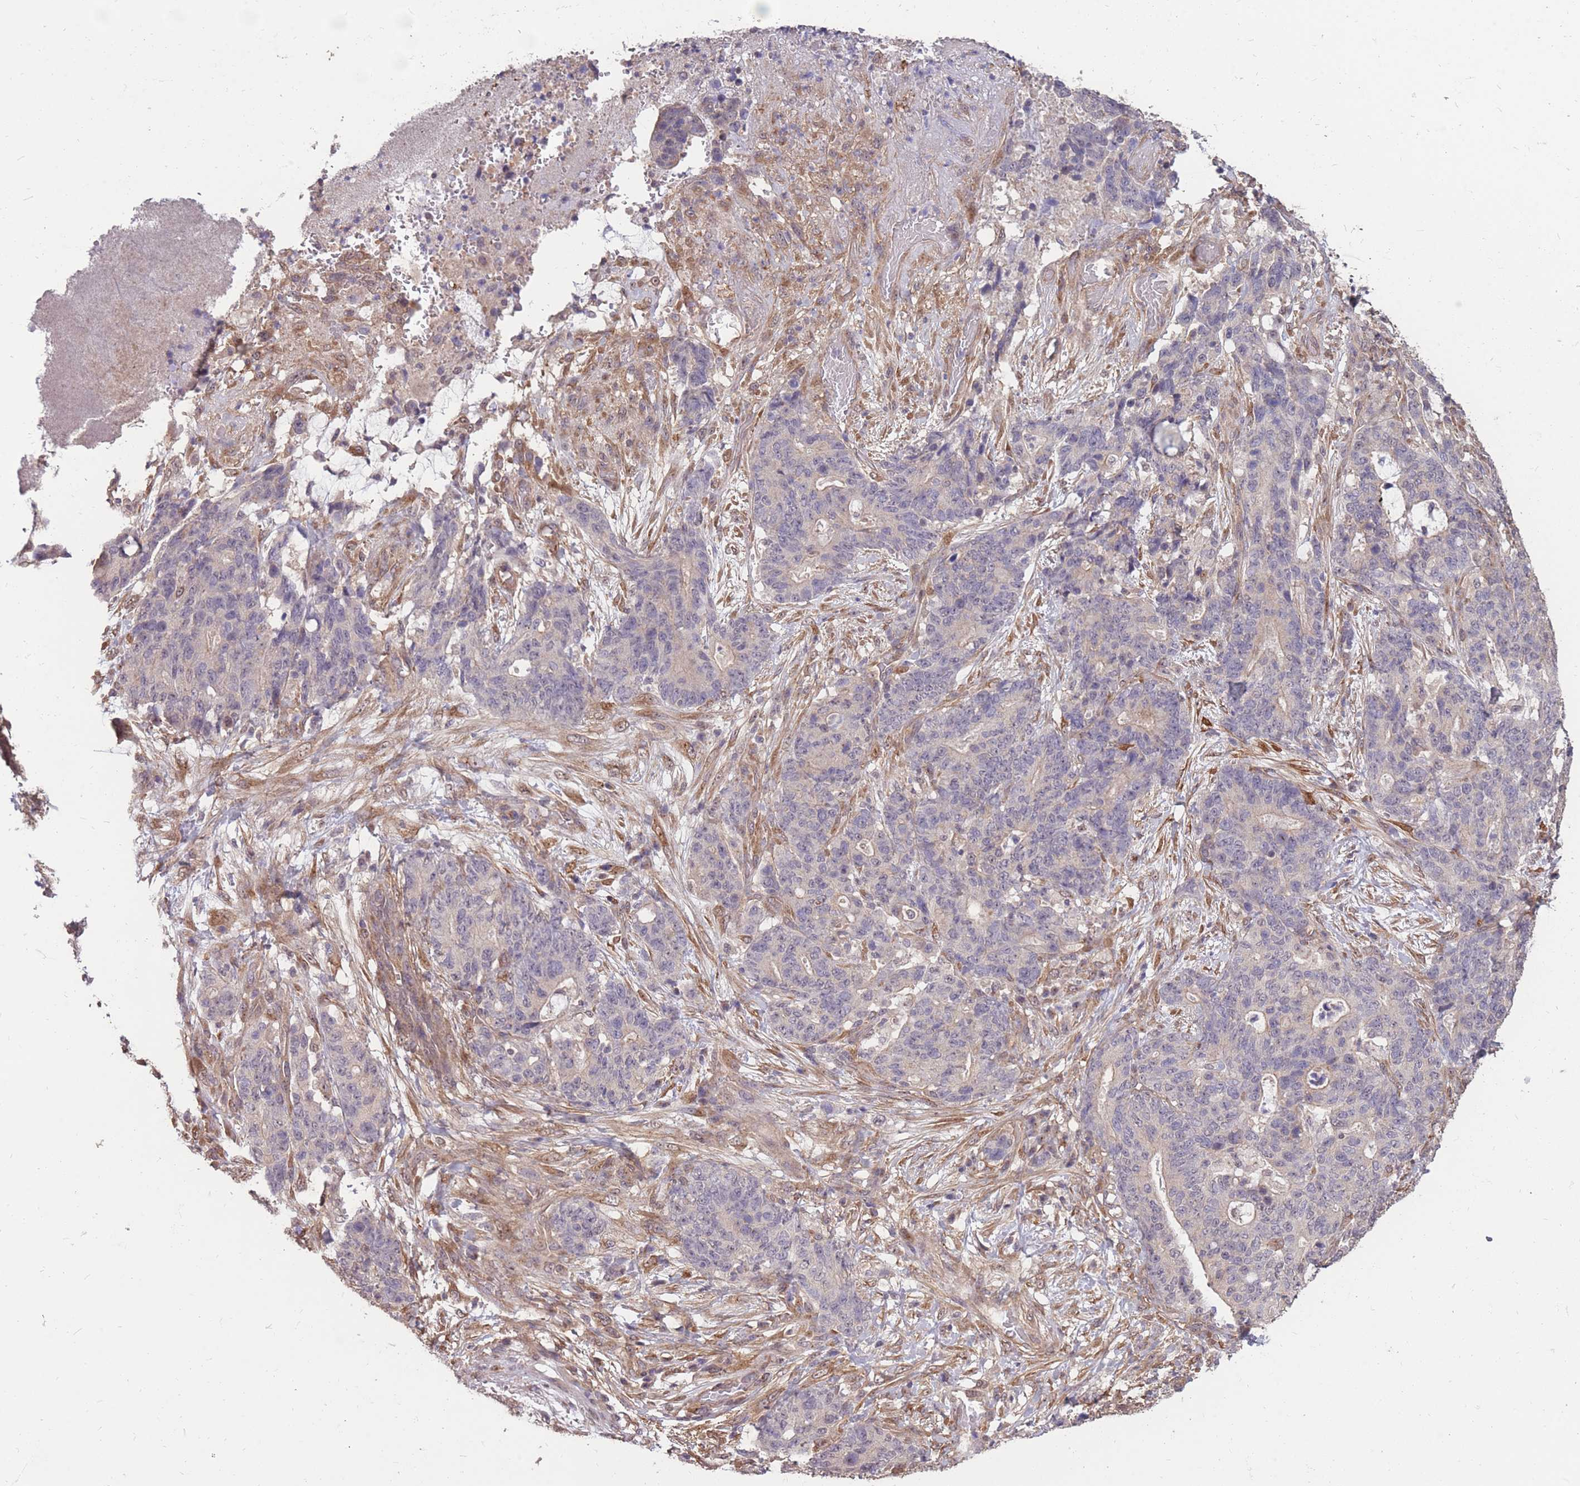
{"staining": {"intensity": "negative", "quantity": "none", "location": "none"}, "tissue": "stomach cancer", "cell_type": "Tumor cells", "image_type": "cancer", "snomed": [{"axis": "morphology", "description": "Normal tissue, NOS"}, {"axis": "morphology", "description": "Adenocarcinoma, NOS"}, {"axis": "topography", "description": "Stomach"}], "caption": "Tumor cells show no significant protein staining in stomach cancer (adenocarcinoma).", "gene": "DYNC1LI2", "patient": {"sex": "female", "age": 64}}